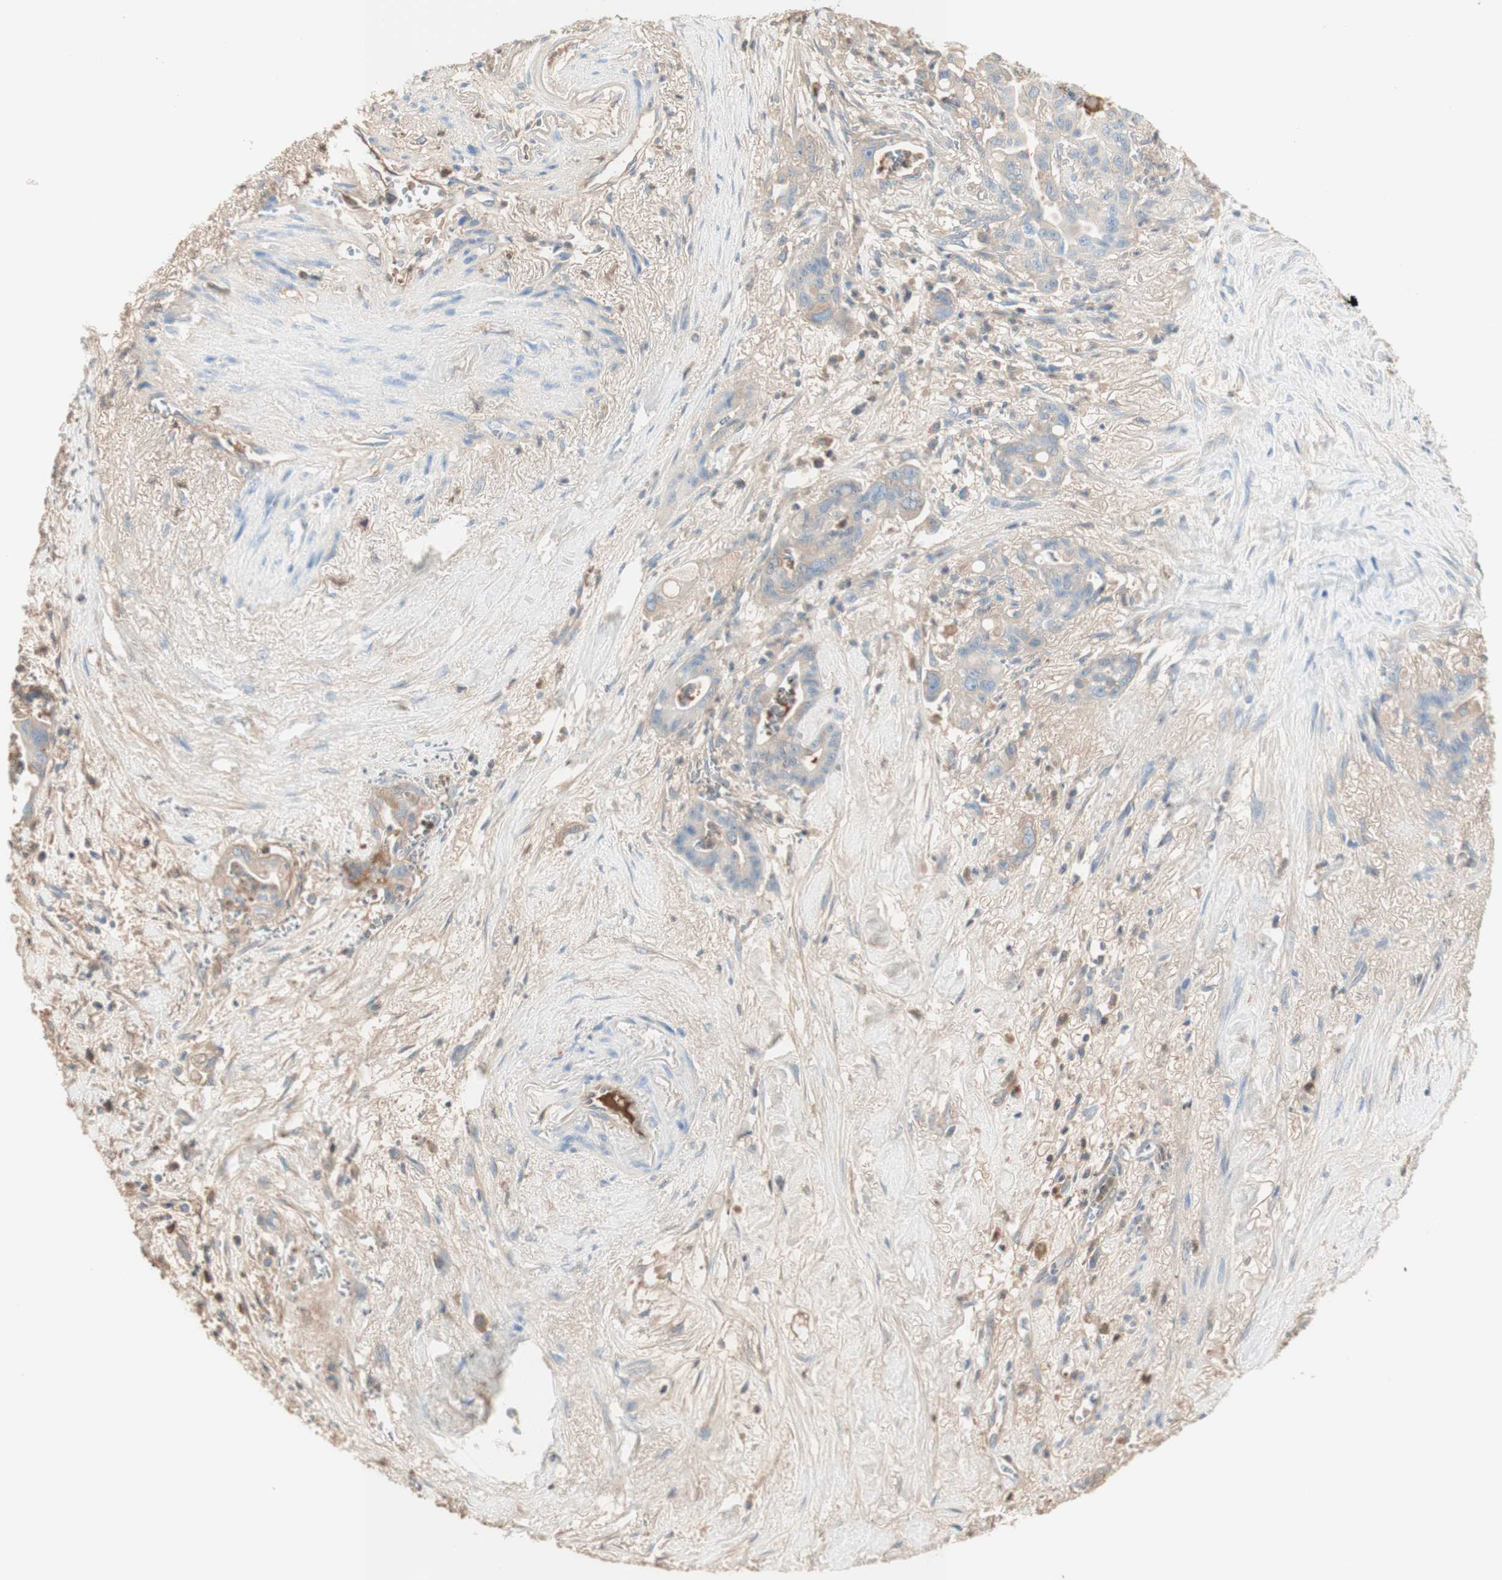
{"staining": {"intensity": "weak", "quantity": ">75%", "location": "cytoplasmic/membranous"}, "tissue": "pancreatic cancer", "cell_type": "Tumor cells", "image_type": "cancer", "snomed": [{"axis": "morphology", "description": "Adenocarcinoma, NOS"}, {"axis": "topography", "description": "Pancreas"}], "caption": "Adenocarcinoma (pancreatic) stained with a brown dye exhibits weak cytoplasmic/membranous positive positivity in about >75% of tumor cells.", "gene": "KNG1", "patient": {"sex": "male", "age": 70}}